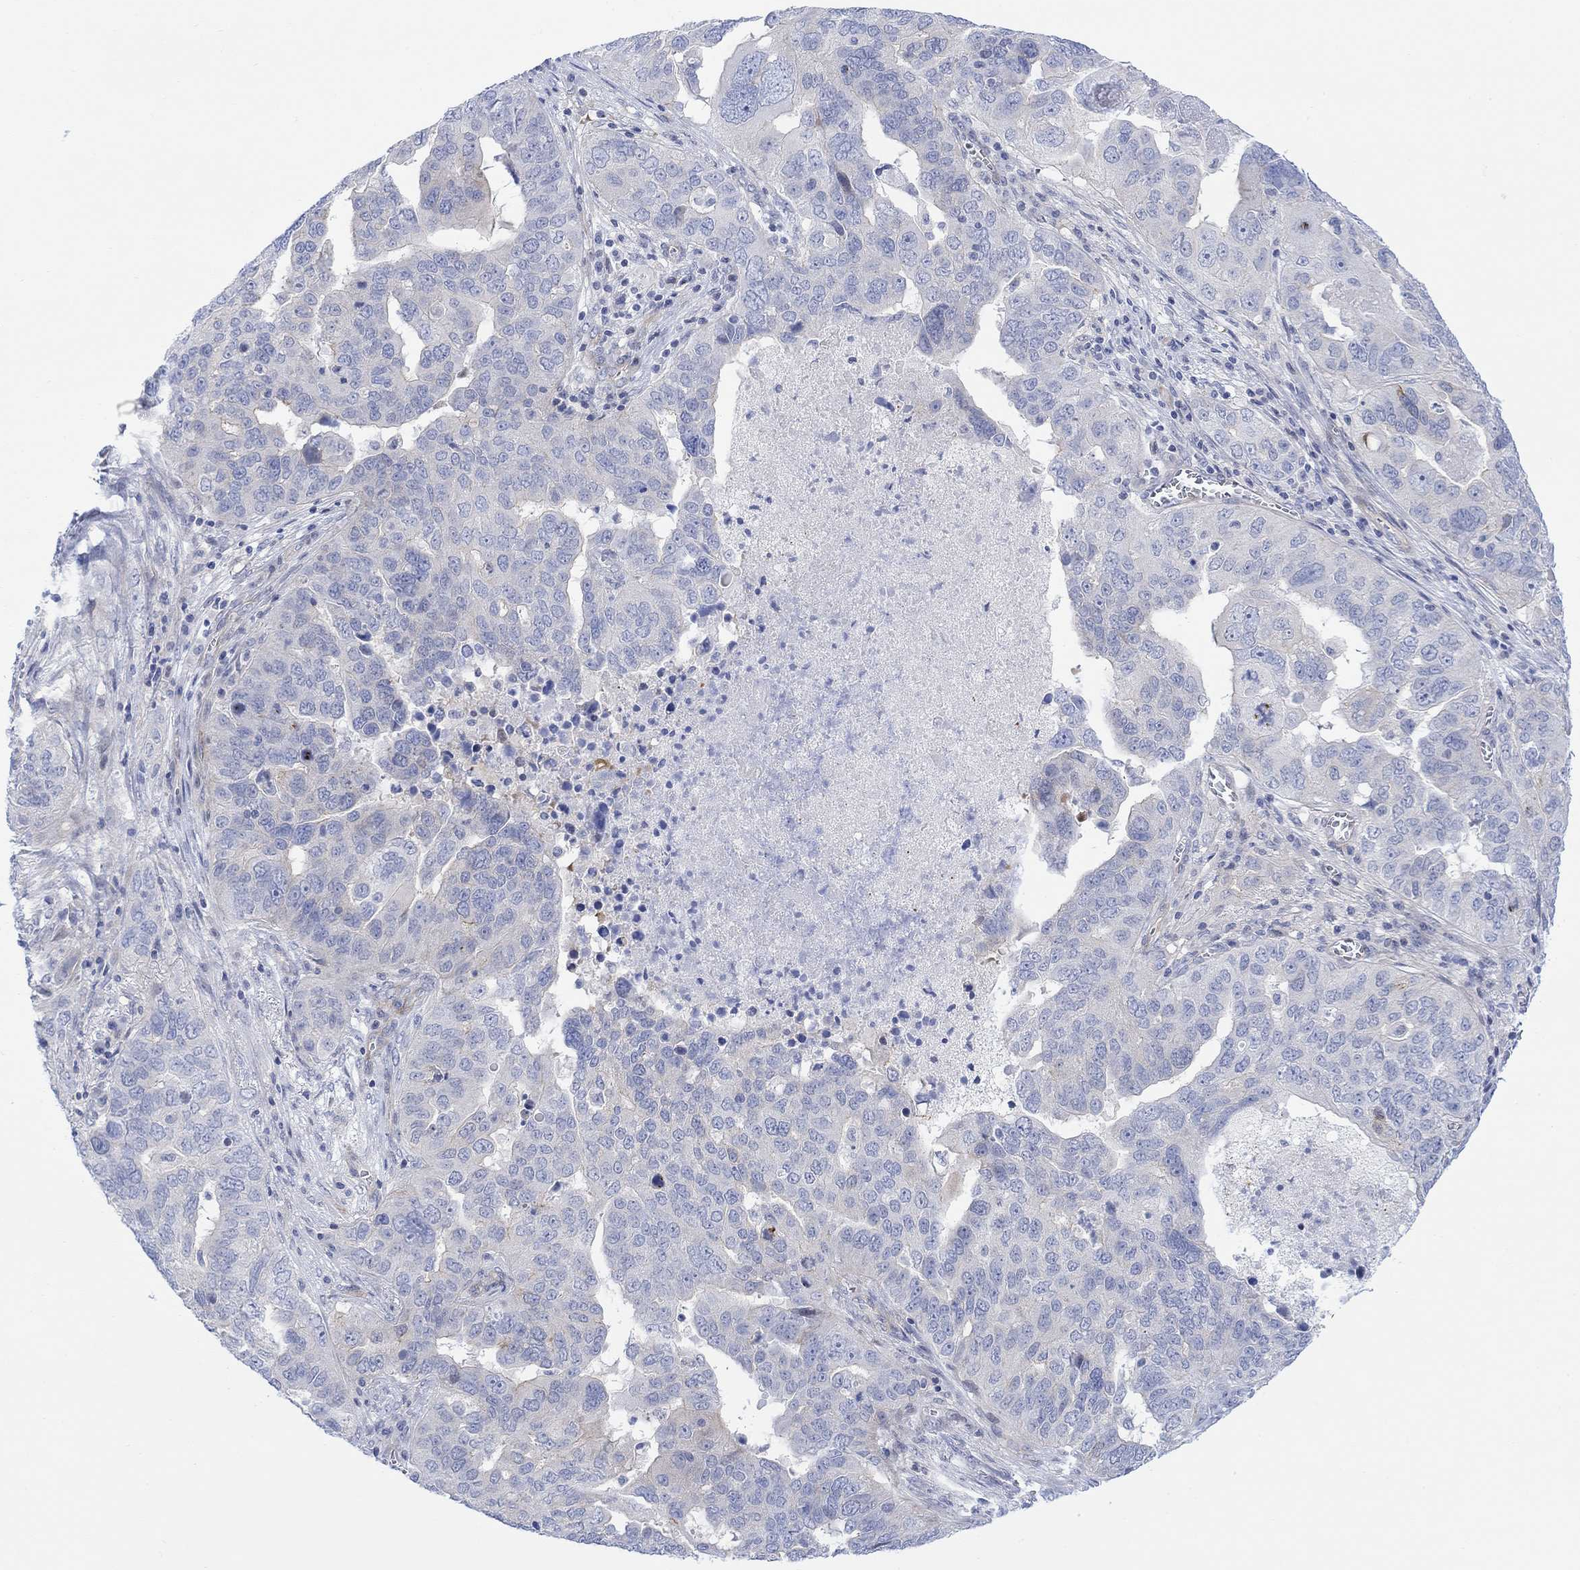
{"staining": {"intensity": "negative", "quantity": "none", "location": "none"}, "tissue": "ovarian cancer", "cell_type": "Tumor cells", "image_type": "cancer", "snomed": [{"axis": "morphology", "description": "Carcinoma, endometroid"}, {"axis": "topography", "description": "Soft tissue"}, {"axis": "topography", "description": "Ovary"}], "caption": "High magnification brightfield microscopy of ovarian cancer (endometroid carcinoma) stained with DAB (3,3'-diaminobenzidine) (brown) and counterstained with hematoxylin (blue): tumor cells show no significant positivity.", "gene": "TLDC2", "patient": {"sex": "female", "age": 52}}